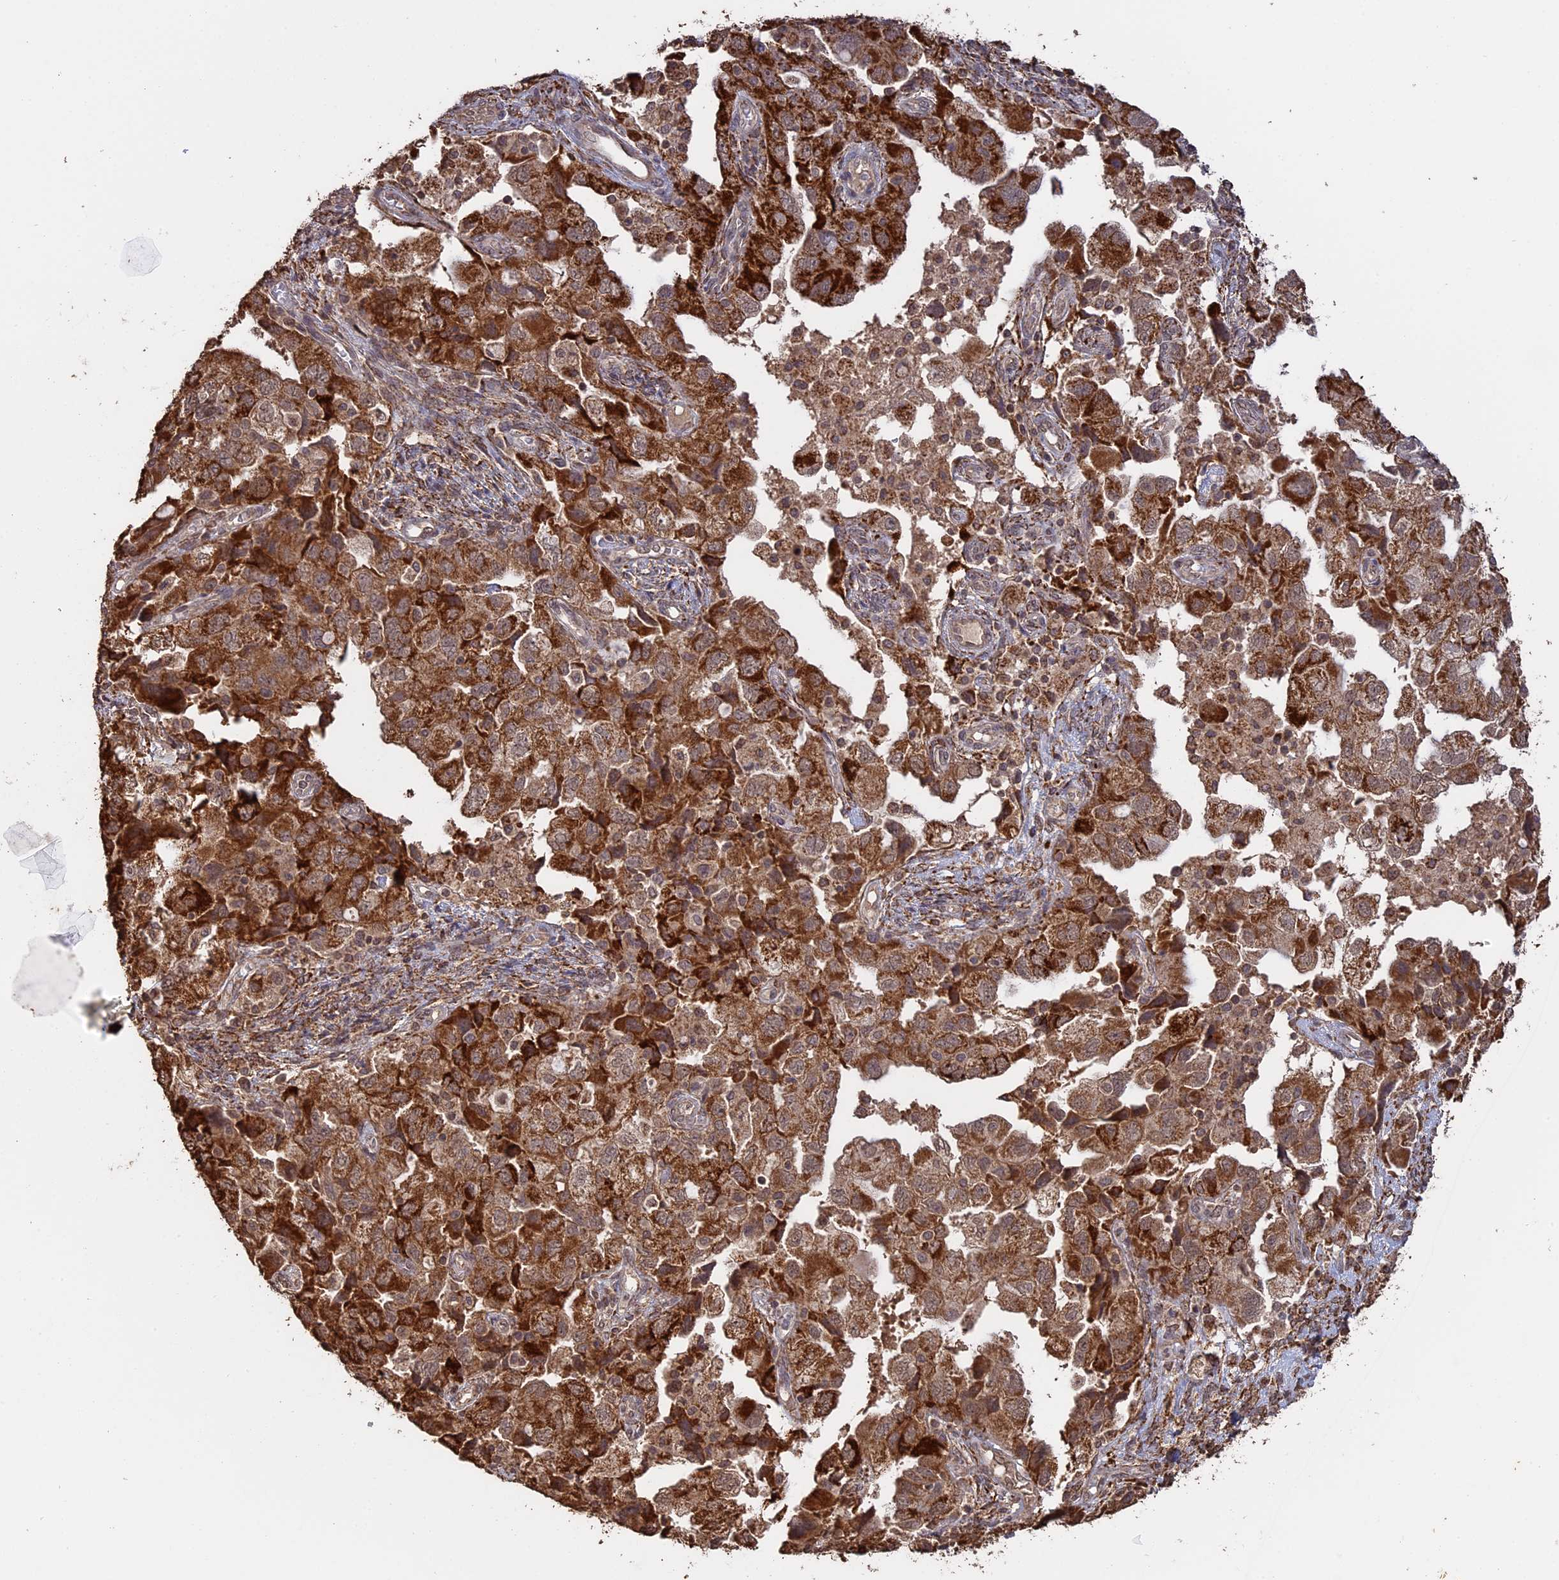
{"staining": {"intensity": "strong", "quantity": ">75%", "location": "cytoplasmic/membranous"}, "tissue": "ovarian cancer", "cell_type": "Tumor cells", "image_type": "cancer", "snomed": [{"axis": "morphology", "description": "Carcinoma, NOS"}, {"axis": "morphology", "description": "Cystadenocarcinoma, serous, NOS"}, {"axis": "topography", "description": "Ovary"}], "caption": "Human ovarian cancer (carcinoma) stained for a protein (brown) shows strong cytoplasmic/membranous positive positivity in approximately >75% of tumor cells.", "gene": "FAM210B", "patient": {"sex": "female", "age": 69}}